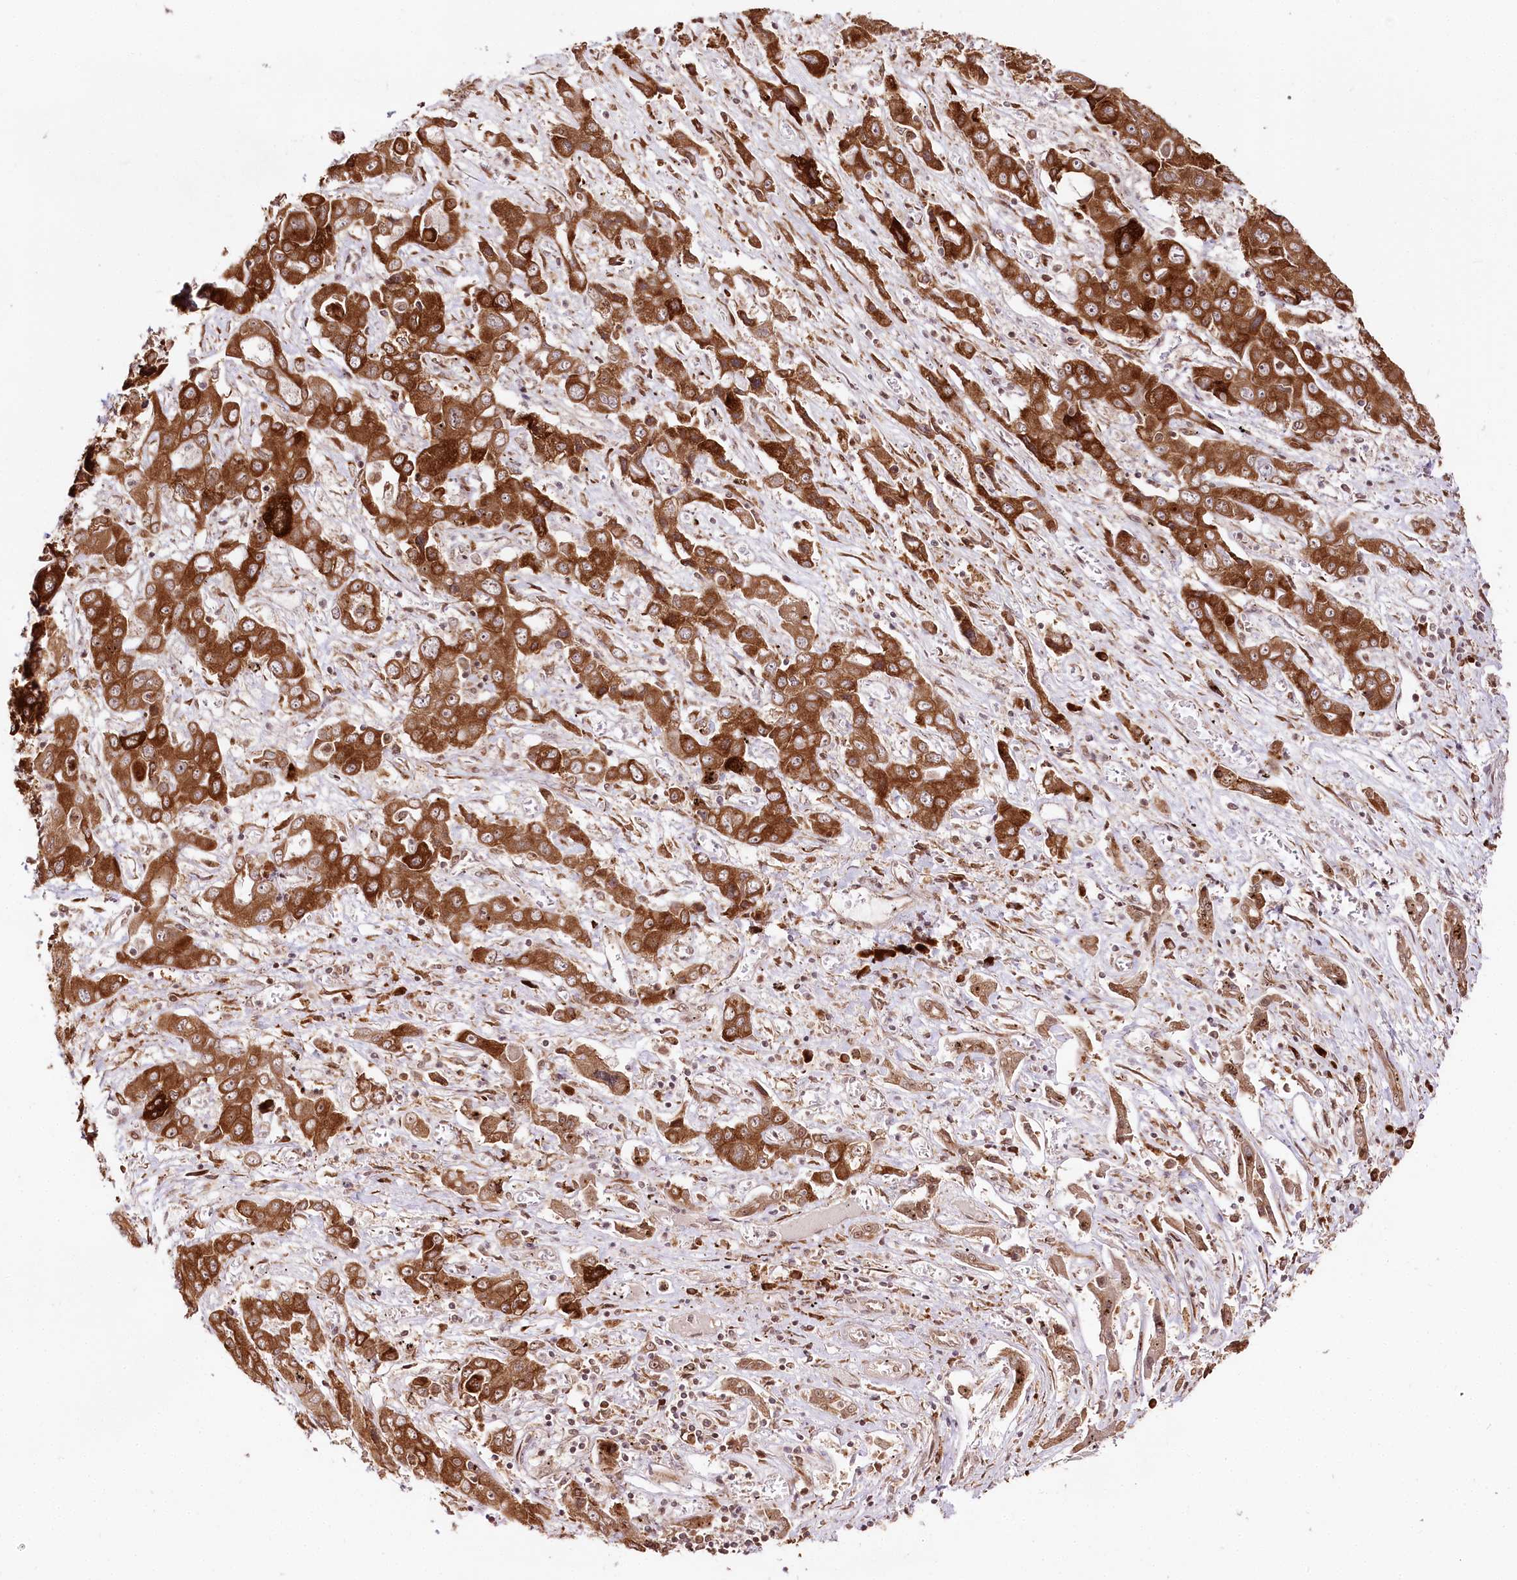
{"staining": {"intensity": "strong", "quantity": ">75%", "location": "cytoplasmic/membranous"}, "tissue": "liver cancer", "cell_type": "Tumor cells", "image_type": "cancer", "snomed": [{"axis": "morphology", "description": "Cholangiocarcinoma"}, {"axis": "topography", "description": "Liver"}], "caption": "Protein staining by immunohistochemistry (IHC) exhibits strong cytoplasmic/membranous expression in approximately >75% of tumor cells in cholangiocarcinoma (liver).", "gene": "ENSG00000144785", "patient": {"sex": "male", "age": 67}}